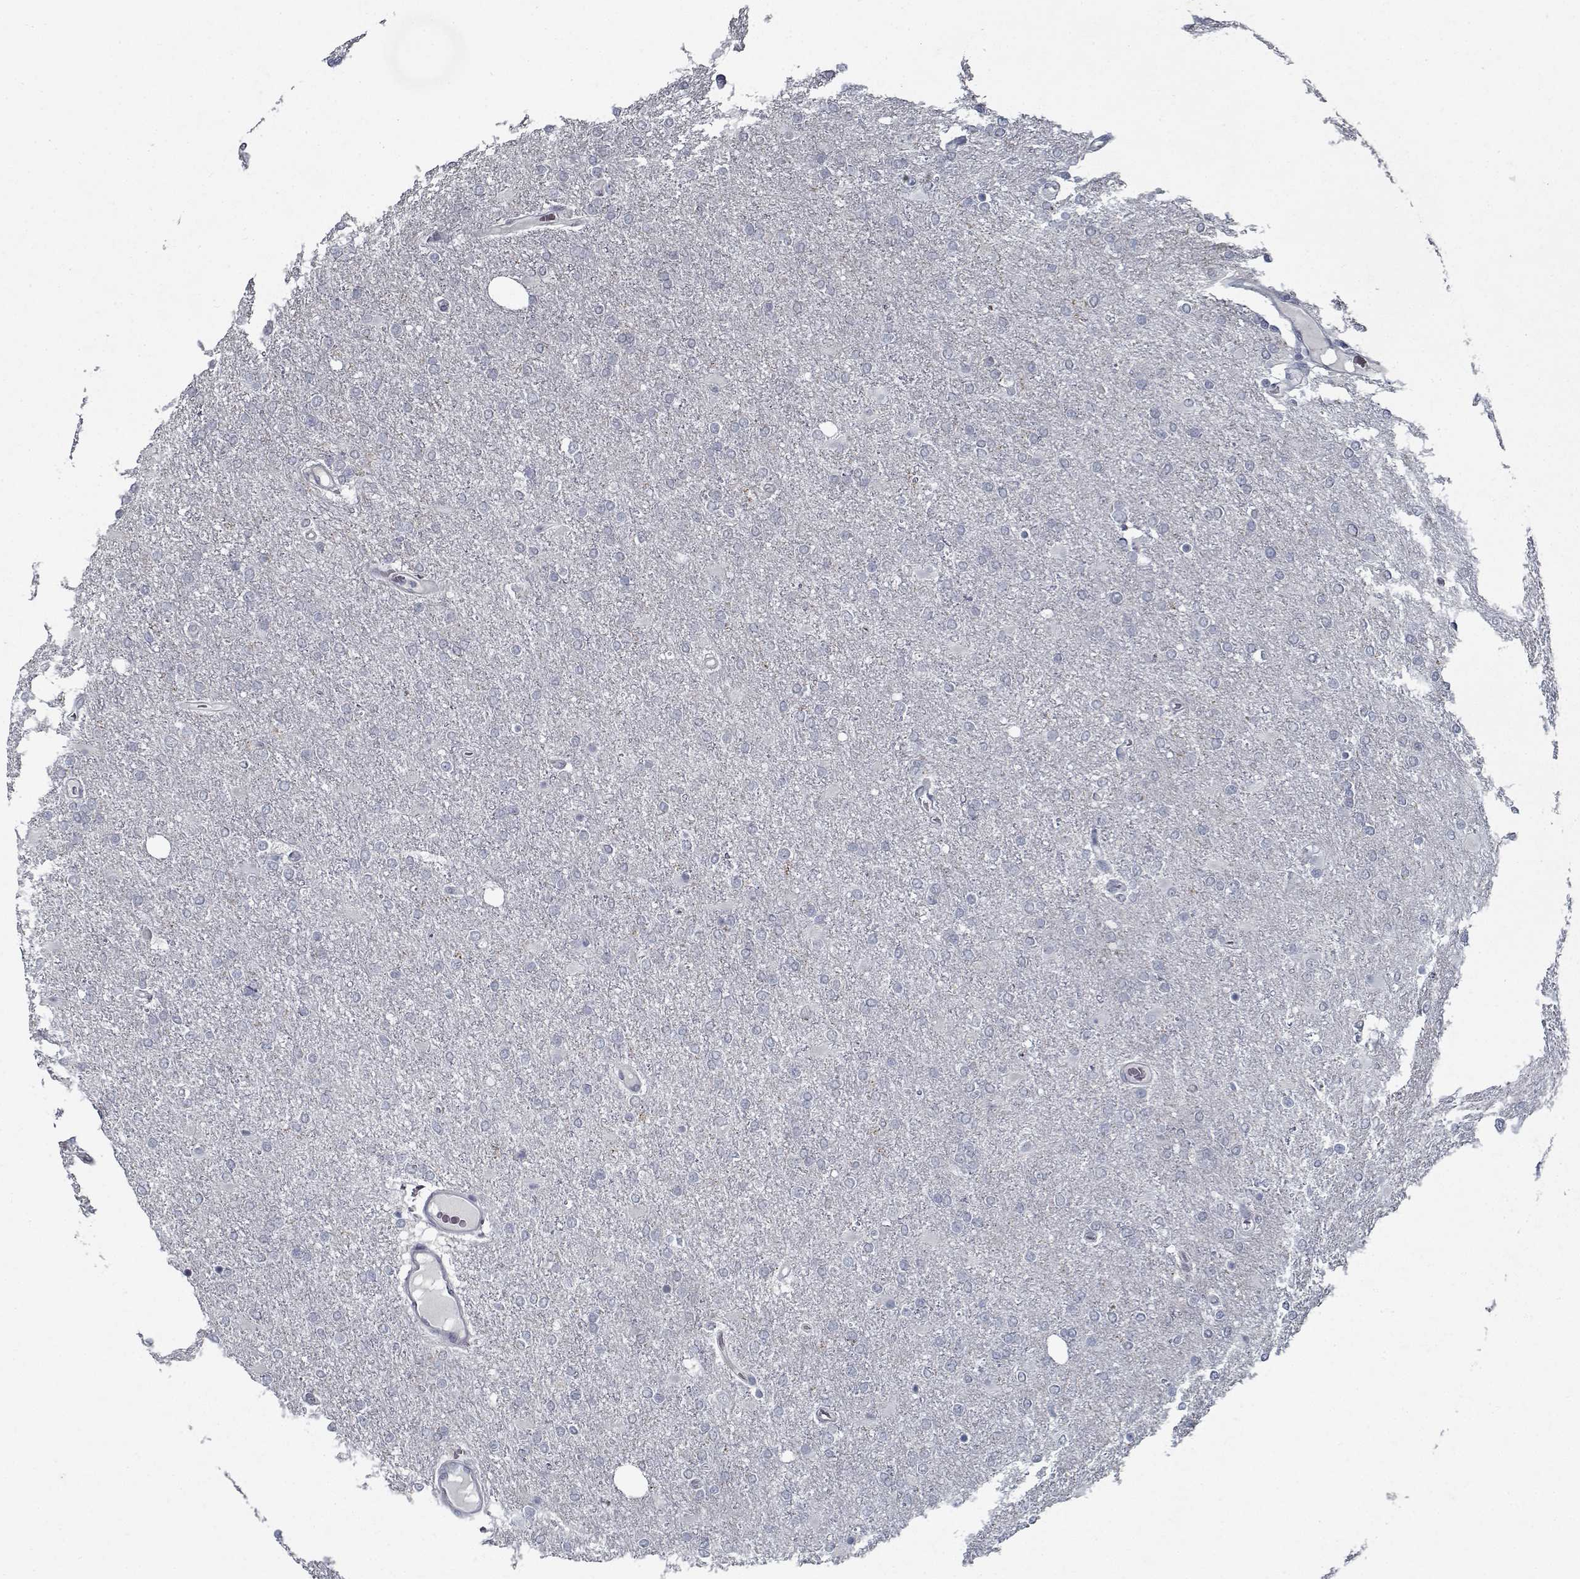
{"staining": {"intensity": "negative", "quantity": "none", "location": "none"}, "tissue": "glioma", "cell_type": "Tumor cells", "image_type": "cancer", "snomed": [{"axis": "morphology", "description": "Glioma, malignant, High grade"}, {"axis": "topography", "description": "Cerebral cortex"}], "caption": "High magnification brightfield microscopy of malignant high-grade glioma stained with DAB (3,3'-diaminobenzidine) (brown) and counterstained with hematoxylin (blue): tumor cells show no significant positivity. Nuclei are stained in blue.", "gene": "GAD2", "patient": {"sex": "male", "age": 70}}